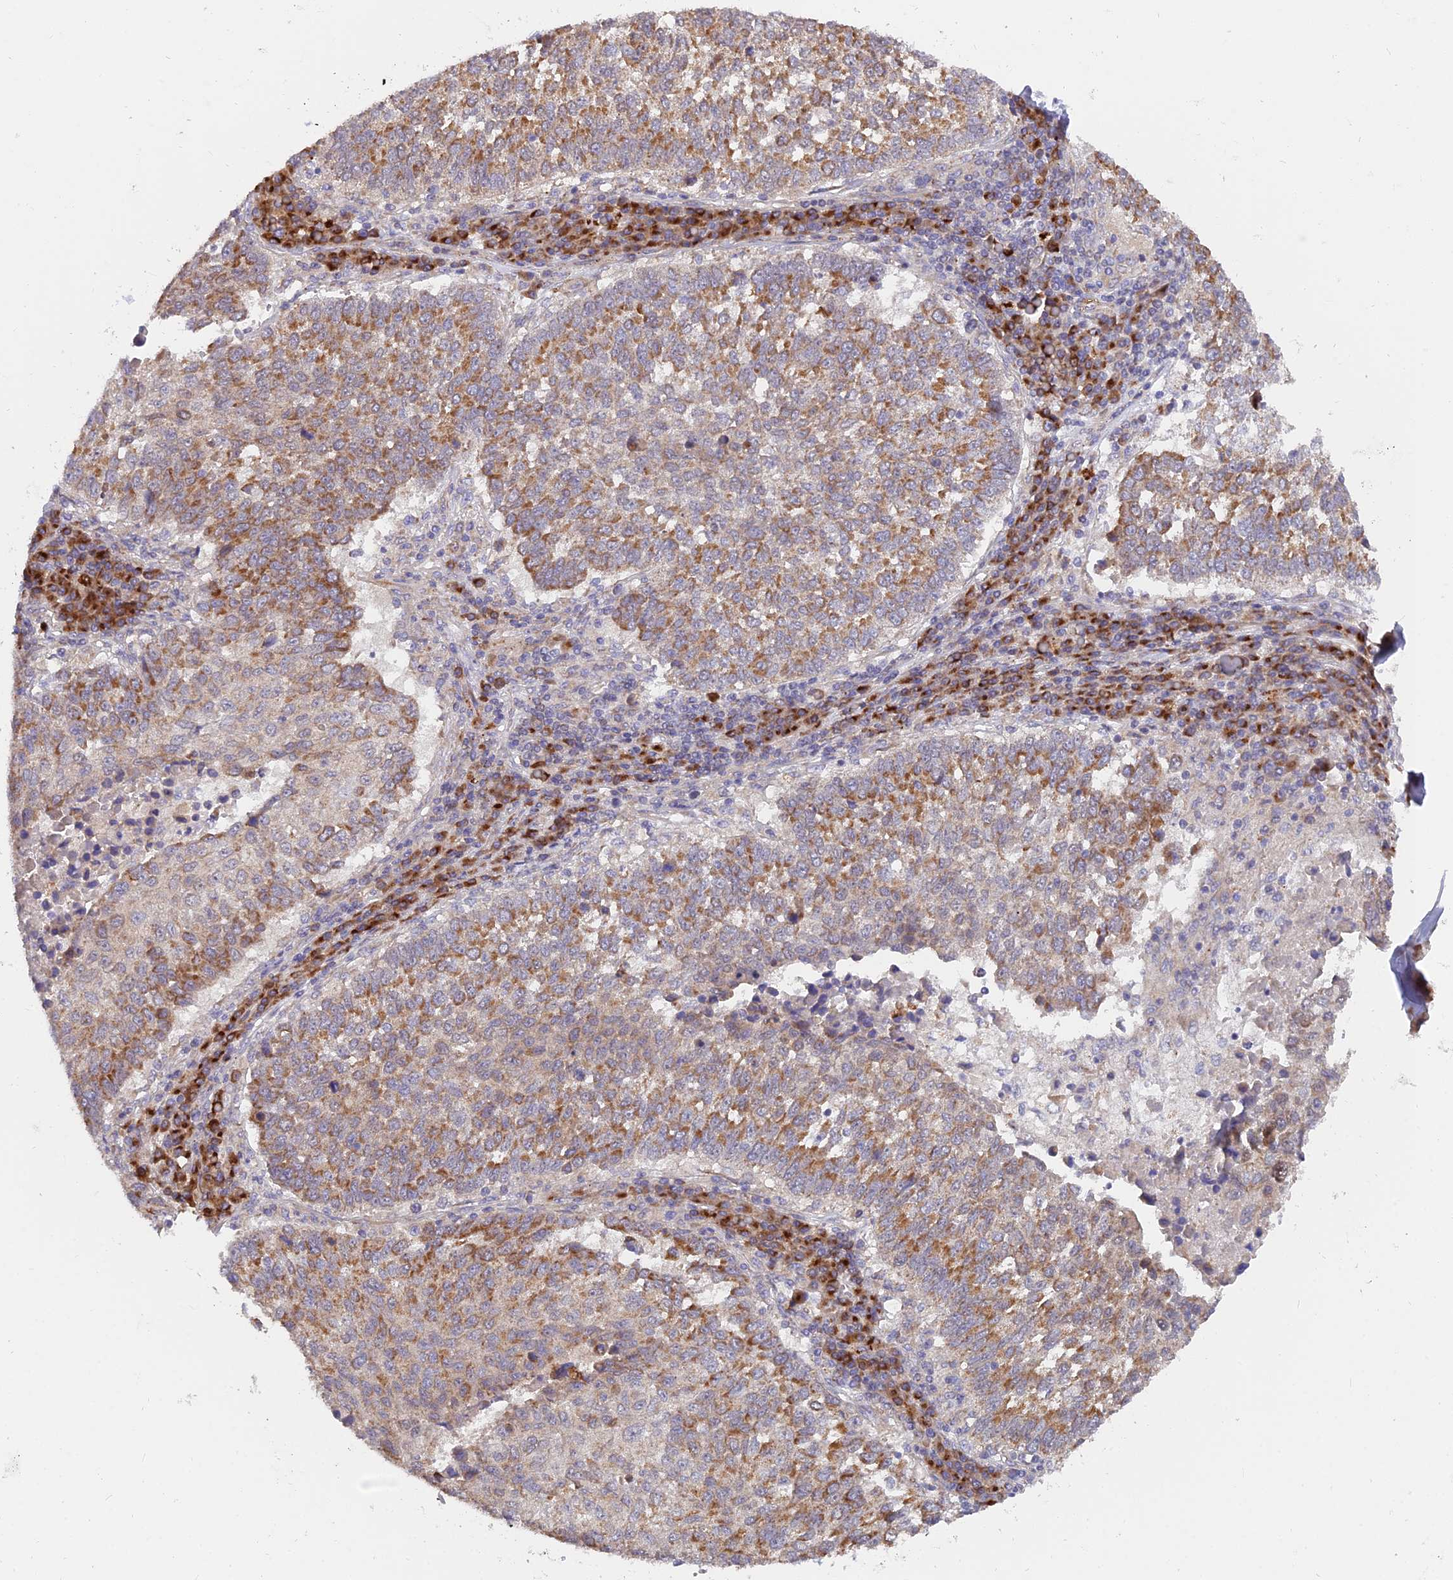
{"staining": {"intensity": "moderate", "quantity": "25%-75%", "location": "cytoplasmic/membranous"}, "tissue": "lung cancer", "cell_type": "Tumor cells", "image_type": "cancer", "snomed": [{"axis": "morphology", "description": "Squamous cell carcinoma, NOS"}, {"axis": "topography", "description": "Lung"}], "caption": "Lung squamous cell carcinoma stained for a protein (brown) reveals moderate cytoplasmic/membranous positive staining in approximately 25%-75% of tumor cells.", "gene": "TBC1D20", "patient": {"sex": "male", "age": 73}}